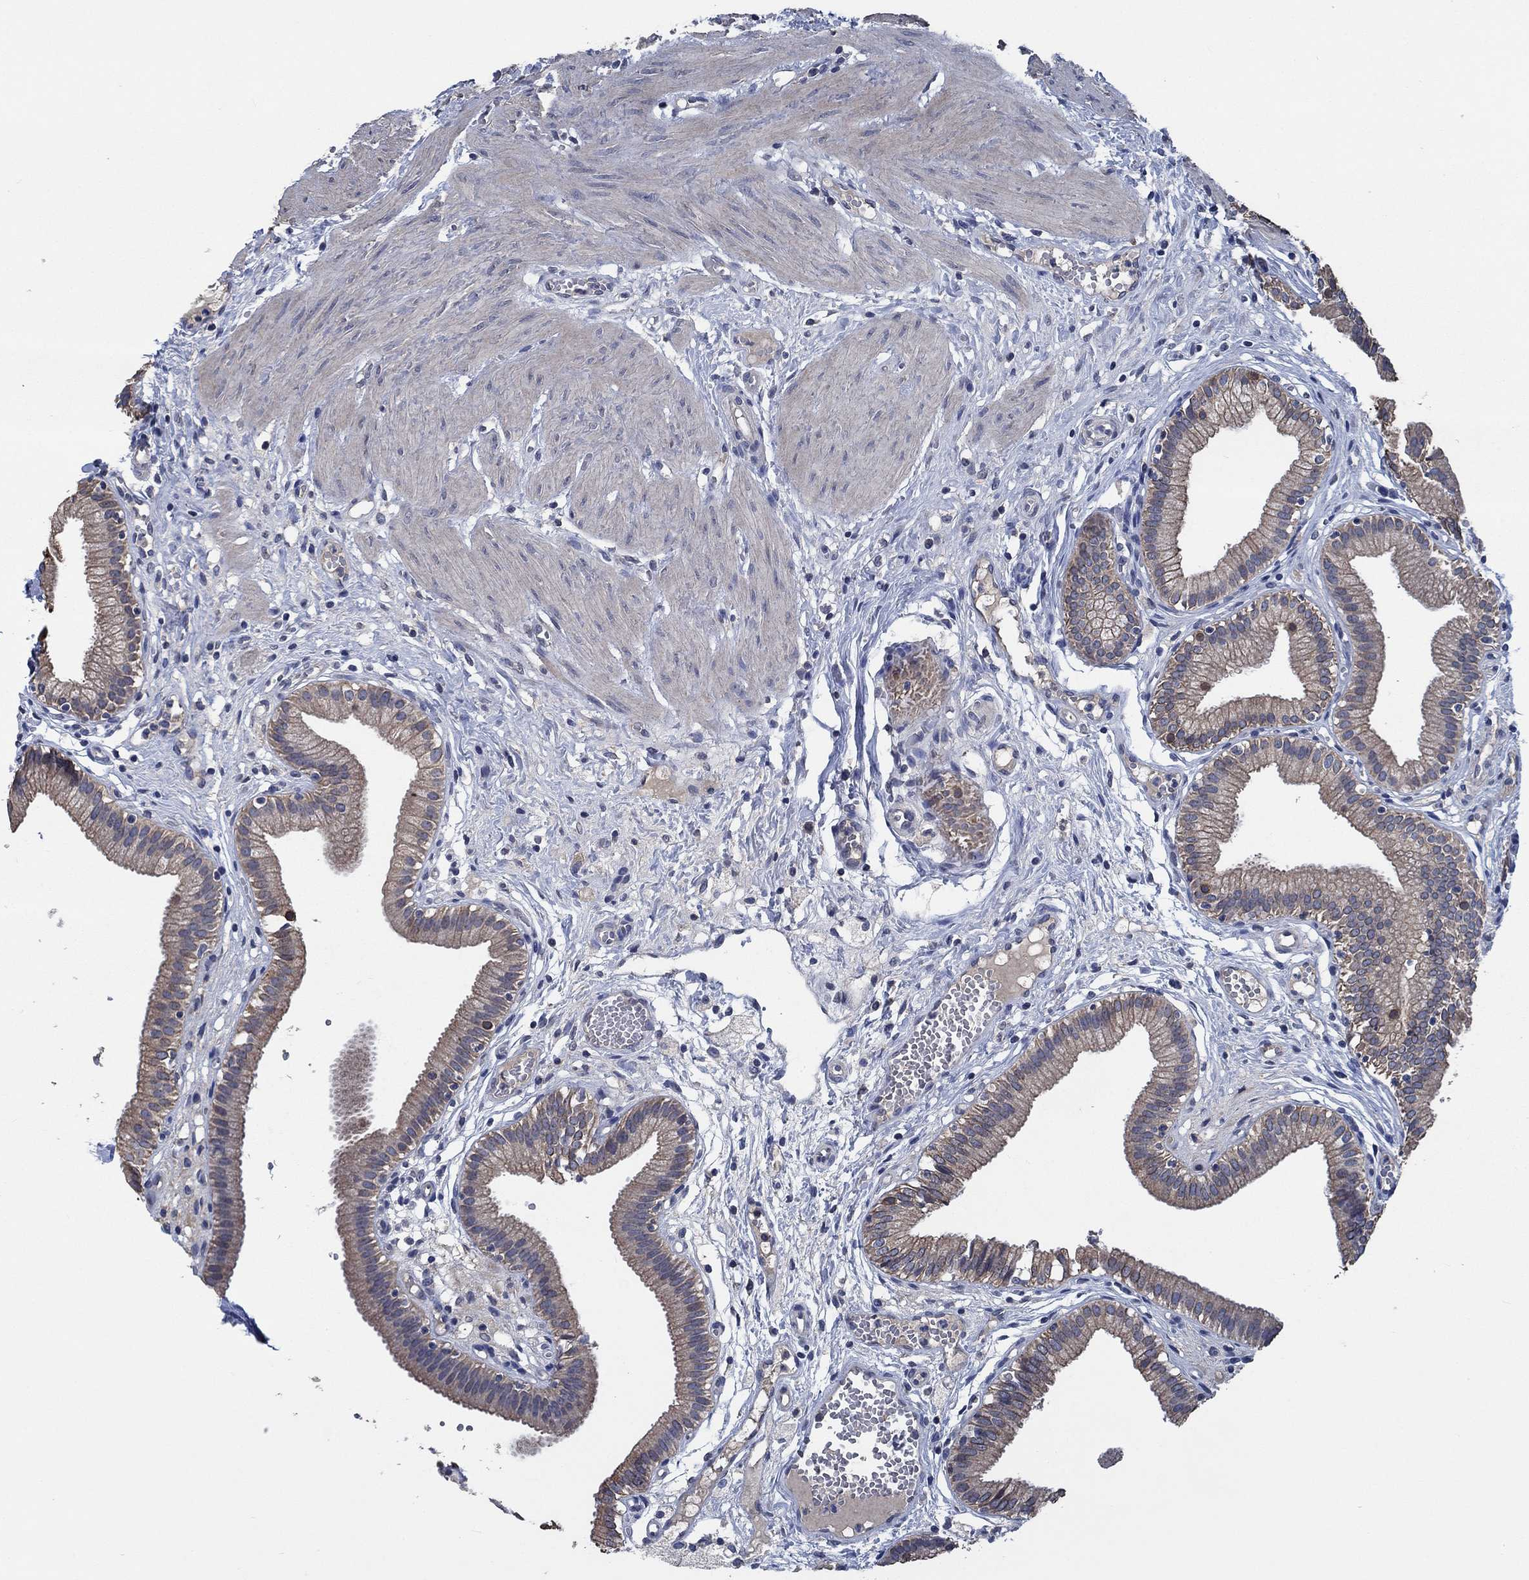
{"staining": {"intensity": "moderate", "quantity": "<25%", "location": "cytoplasmic/membranous"}, "tissue": "gallbladder", "cell_type": "Glandular cells", "image_type": "normal", "snomed": [{"axis": "morphology", "description": "Normal tissue, NOS"}, {"axis": "topography", "description": "Gallbladder"}], "caption": "Normal gallbladder was stained to show a protein in brown. There is low levels of moderate cytoplasmic/membranous positivity in approximately <25% of glandular cells.", "gene": "OBSCN", "patient": {"sex": "female", "age": 24}}